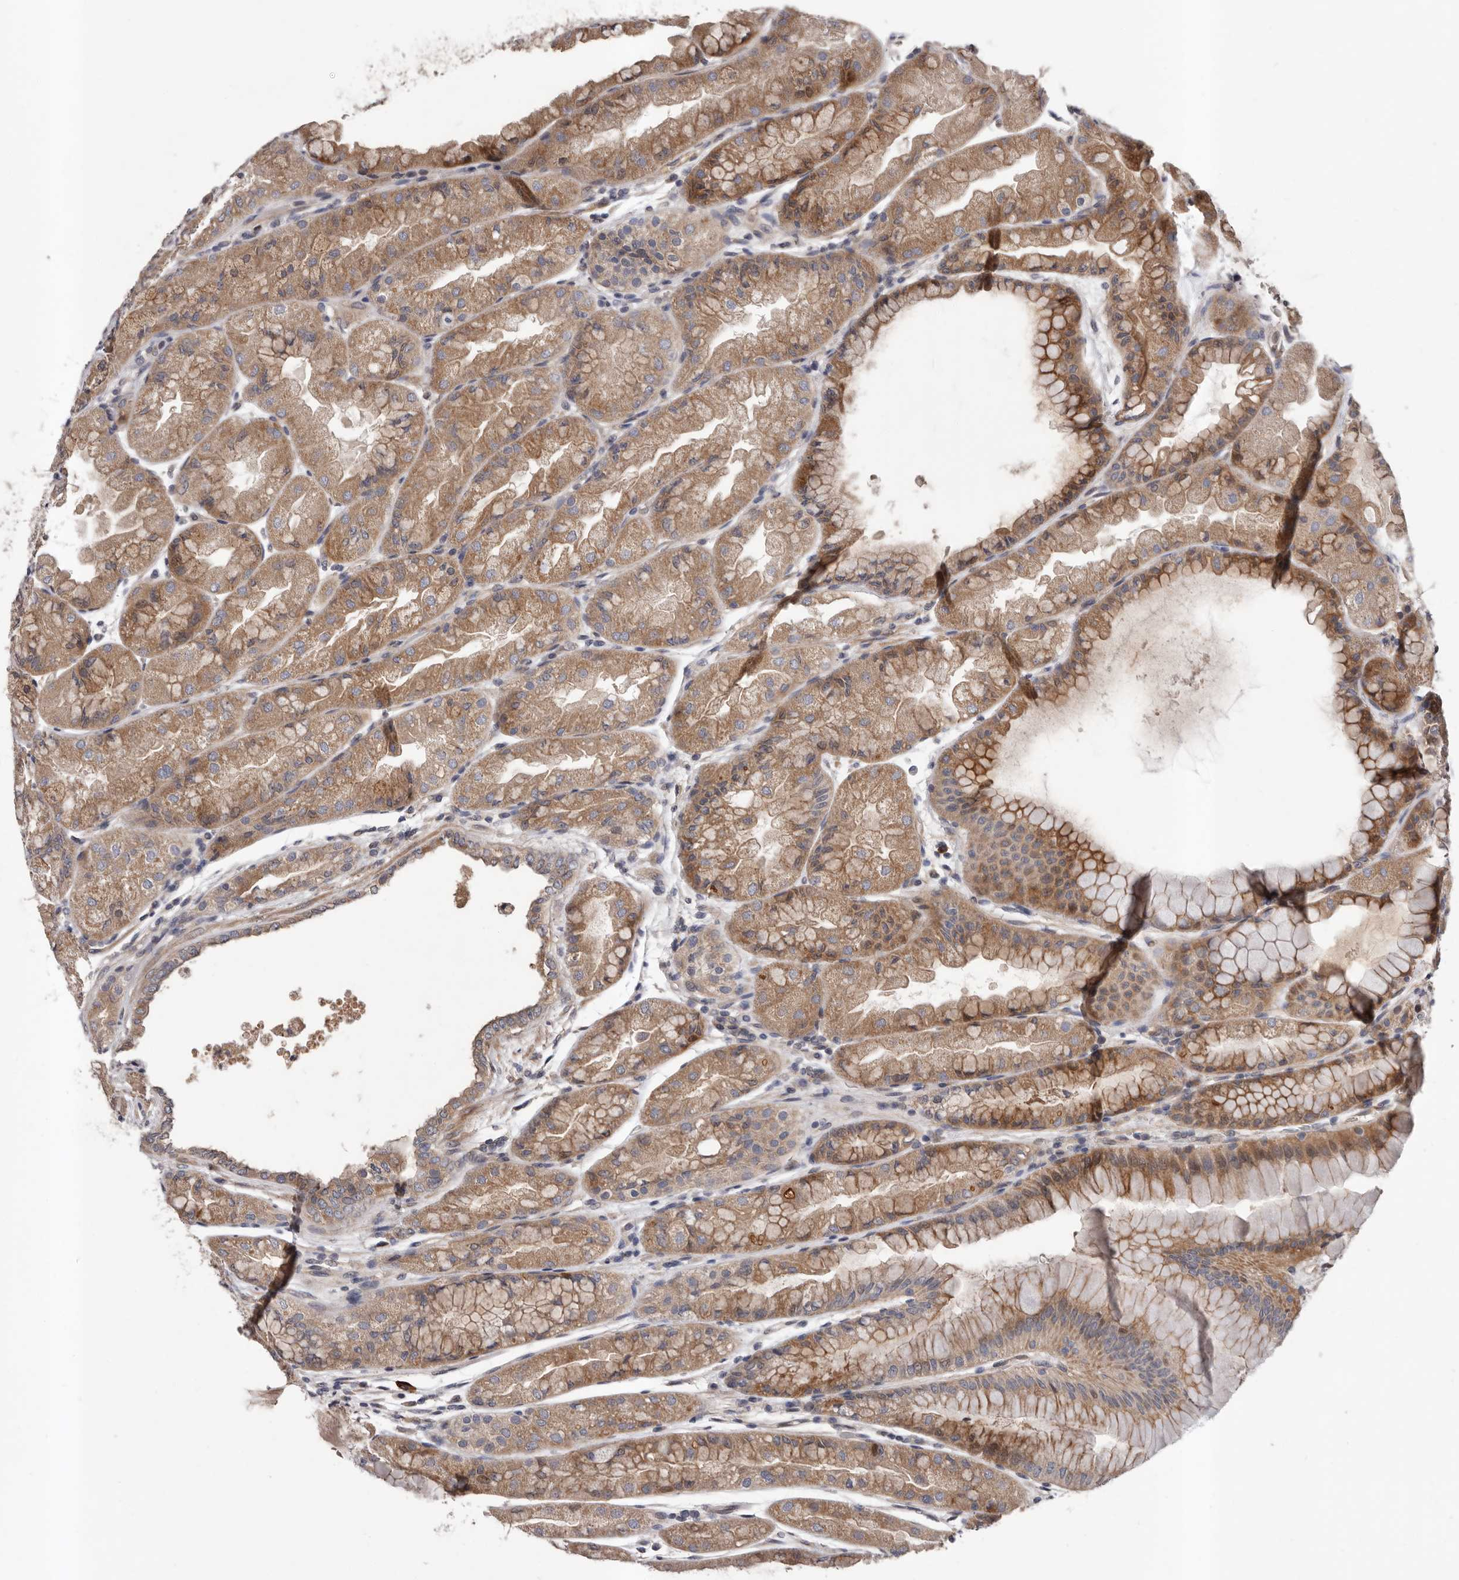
{"staining": {"intensity": "moderate", "quantity": ">75%", "location": "cytoplasmic/membranous"}, "tissue": "stomach", "cell_type": "Glandular cells", "image_type": "normal", "snomed": [{"axis": "morphology", "description": "Normal tissue, NOS"}, {"axis": "topography", "description": "Stomach, upper"}], "caption": "Immunohistochemistry micrograph of normal stomach: human stomach stained using IHC demonstrates medium levels of moderate protein expression localized specifically in the cytoplasmic/membranous of glandular cells, appearing as a cytoplasmic/membranous brown color.", "gene": "PRKD1", "patient": {"sex": "male", "age": 47}}